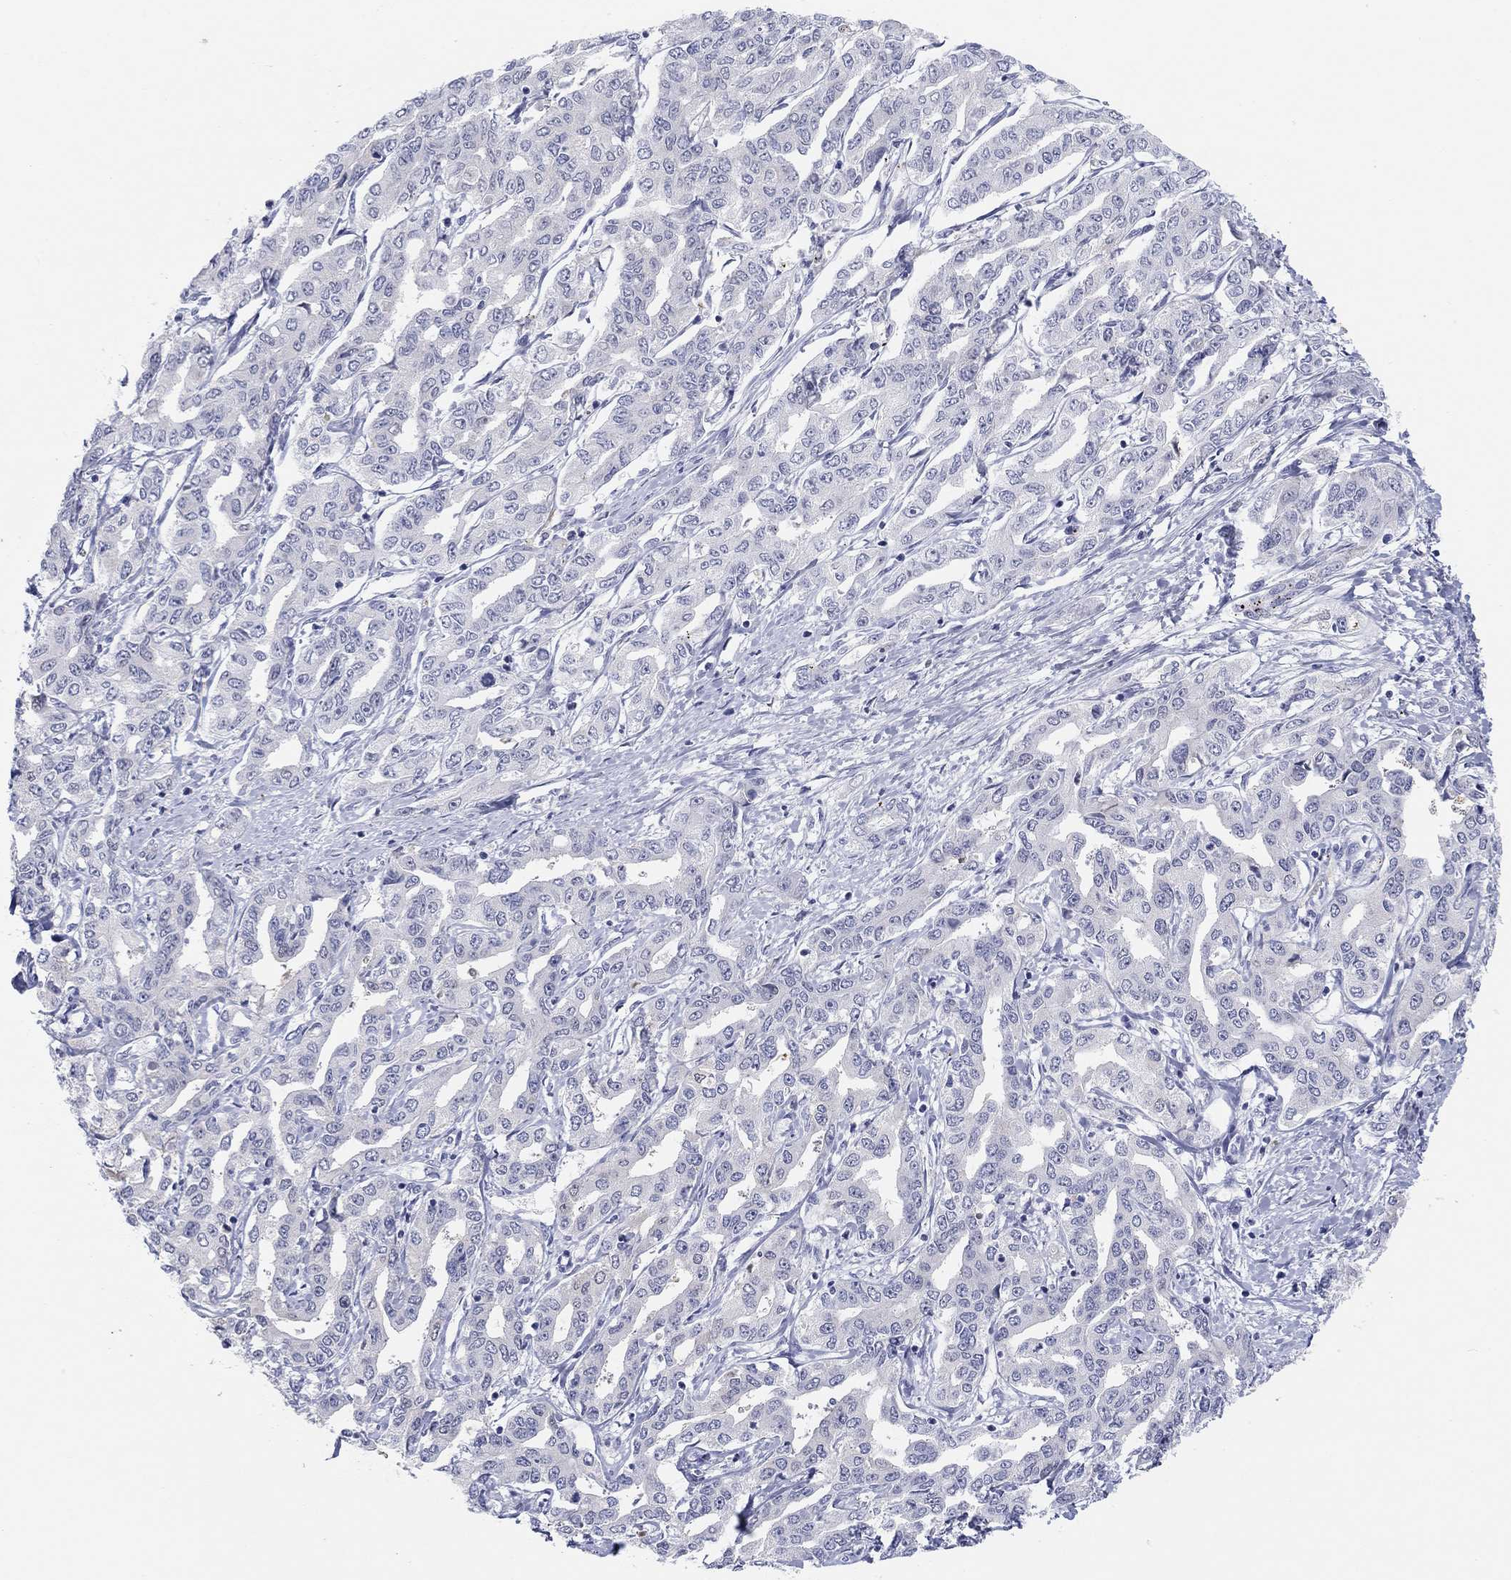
{"staining": {"intensity": "negative", "quantity": "none", "location": "none"}, "tissue": "liver cancer", "cell_type": "Tumor cells", "image_type": "cancer", "snomed": [{"axis": "morphology", "description": "Cholangiocarcinoma"}, {"axis": "topography", "description": "Liver"}], "caption": "Immunohistochemistry histopathology image of neoplastic tissue: human cholangiocarcinoma (liver) stained with DAB (3,3'-diaminobenzidine) demonstrates no significant protein positivity in tumor cells.", "gene": "PDXK", "patient": {"sex": "male", "age": 59}}